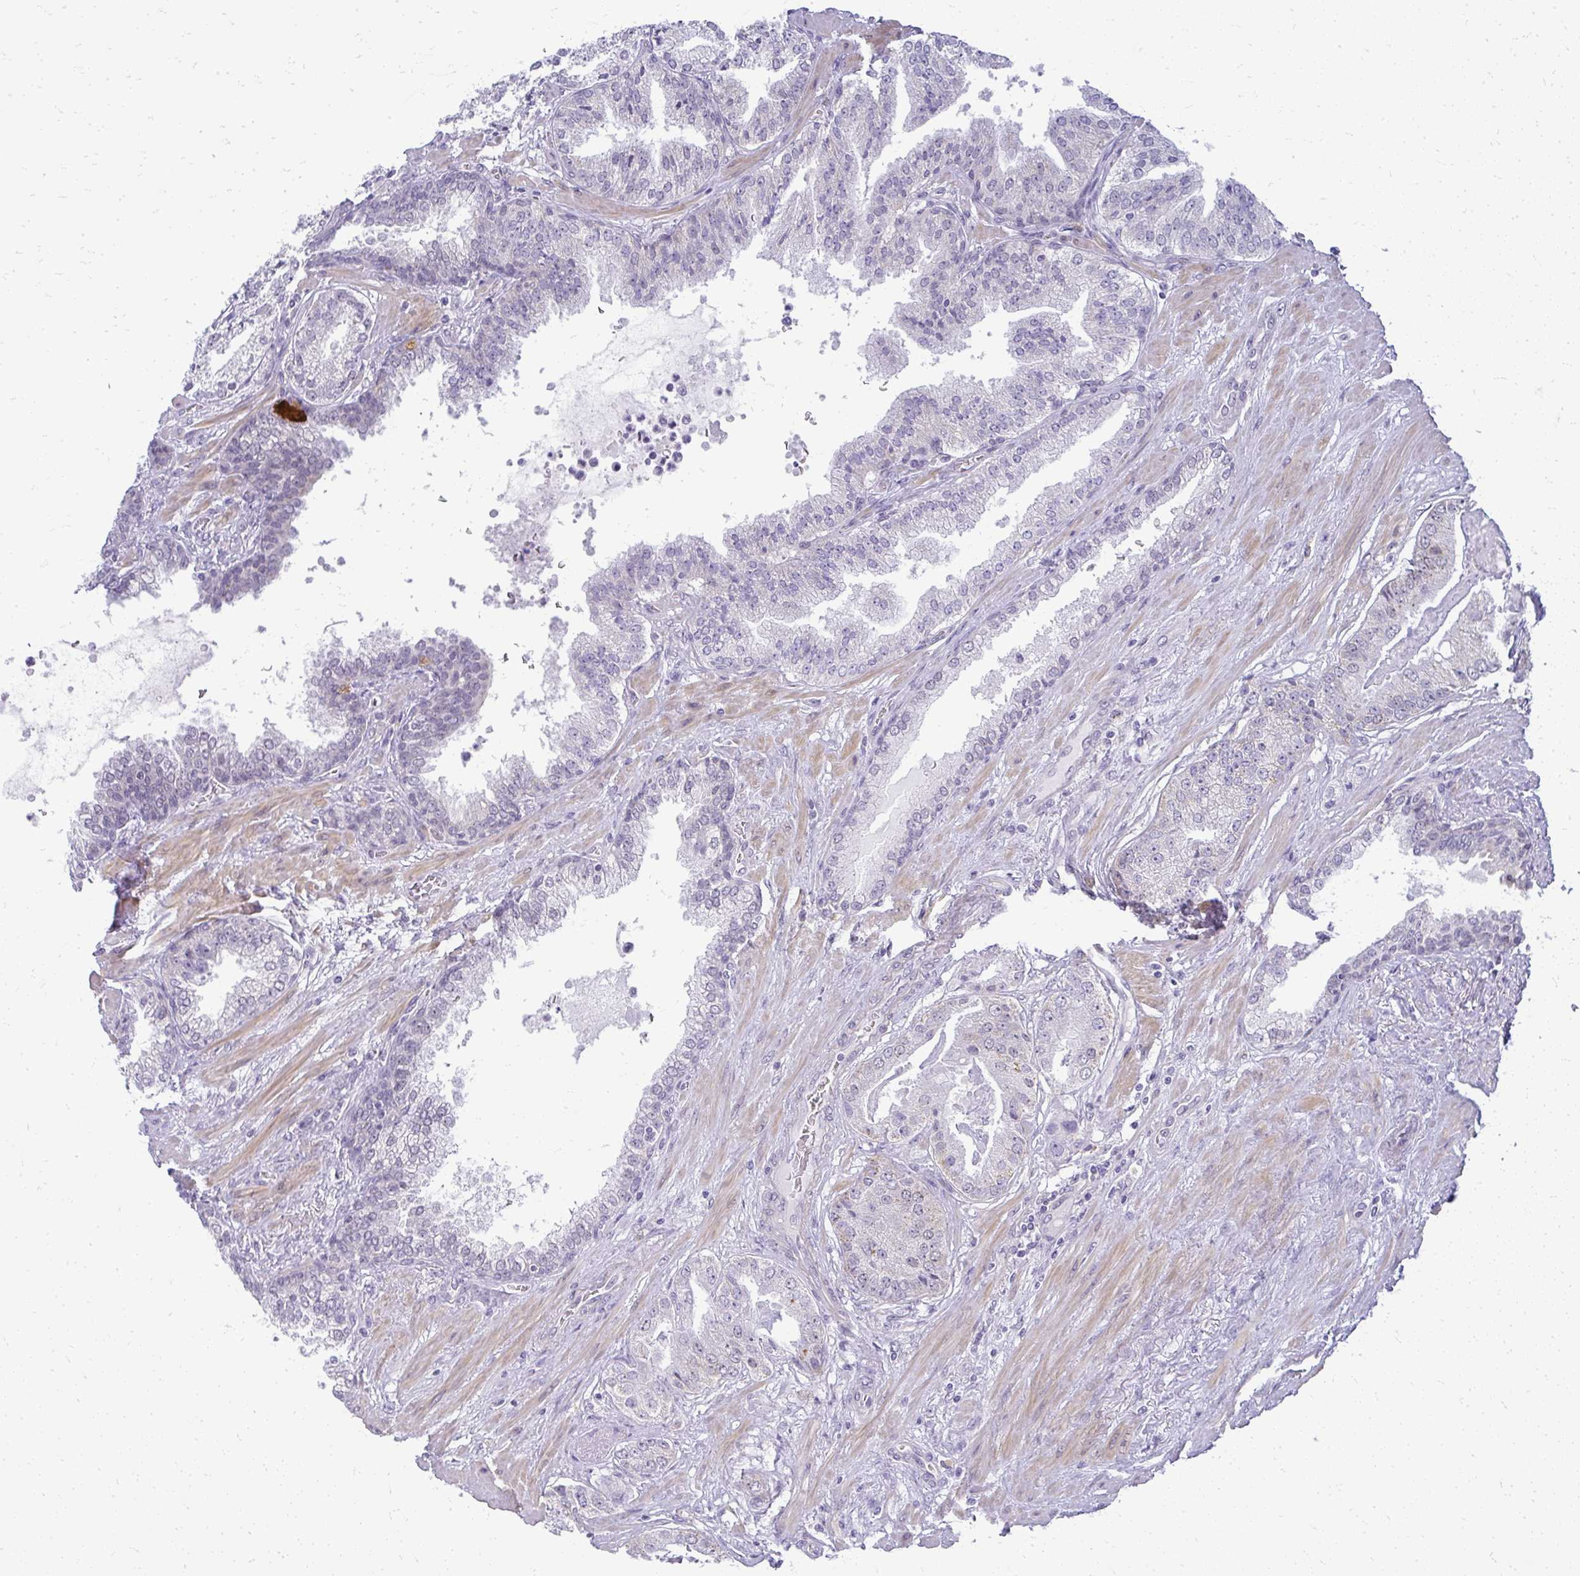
{"staining": {"intensity": "negative", "quantity": "none", "location": "none"}, "tissue": "prostate cancer", "cell_type": "Tumor cells", "image_type": "cancer", "snomed": [{"axis": "morphology", "description": "Adenocarcinoma, High grade"}, {"axis": "topography", "description": "Prostate"}], "caption": "Human prostate cancer (high-grade adenocarcinoma) stained for a protein using immunohistochemistry (IHC) shows no positivity in tumor cells.", "gene": "TEX33", "patient": {"sex": "male", "age": 63}}